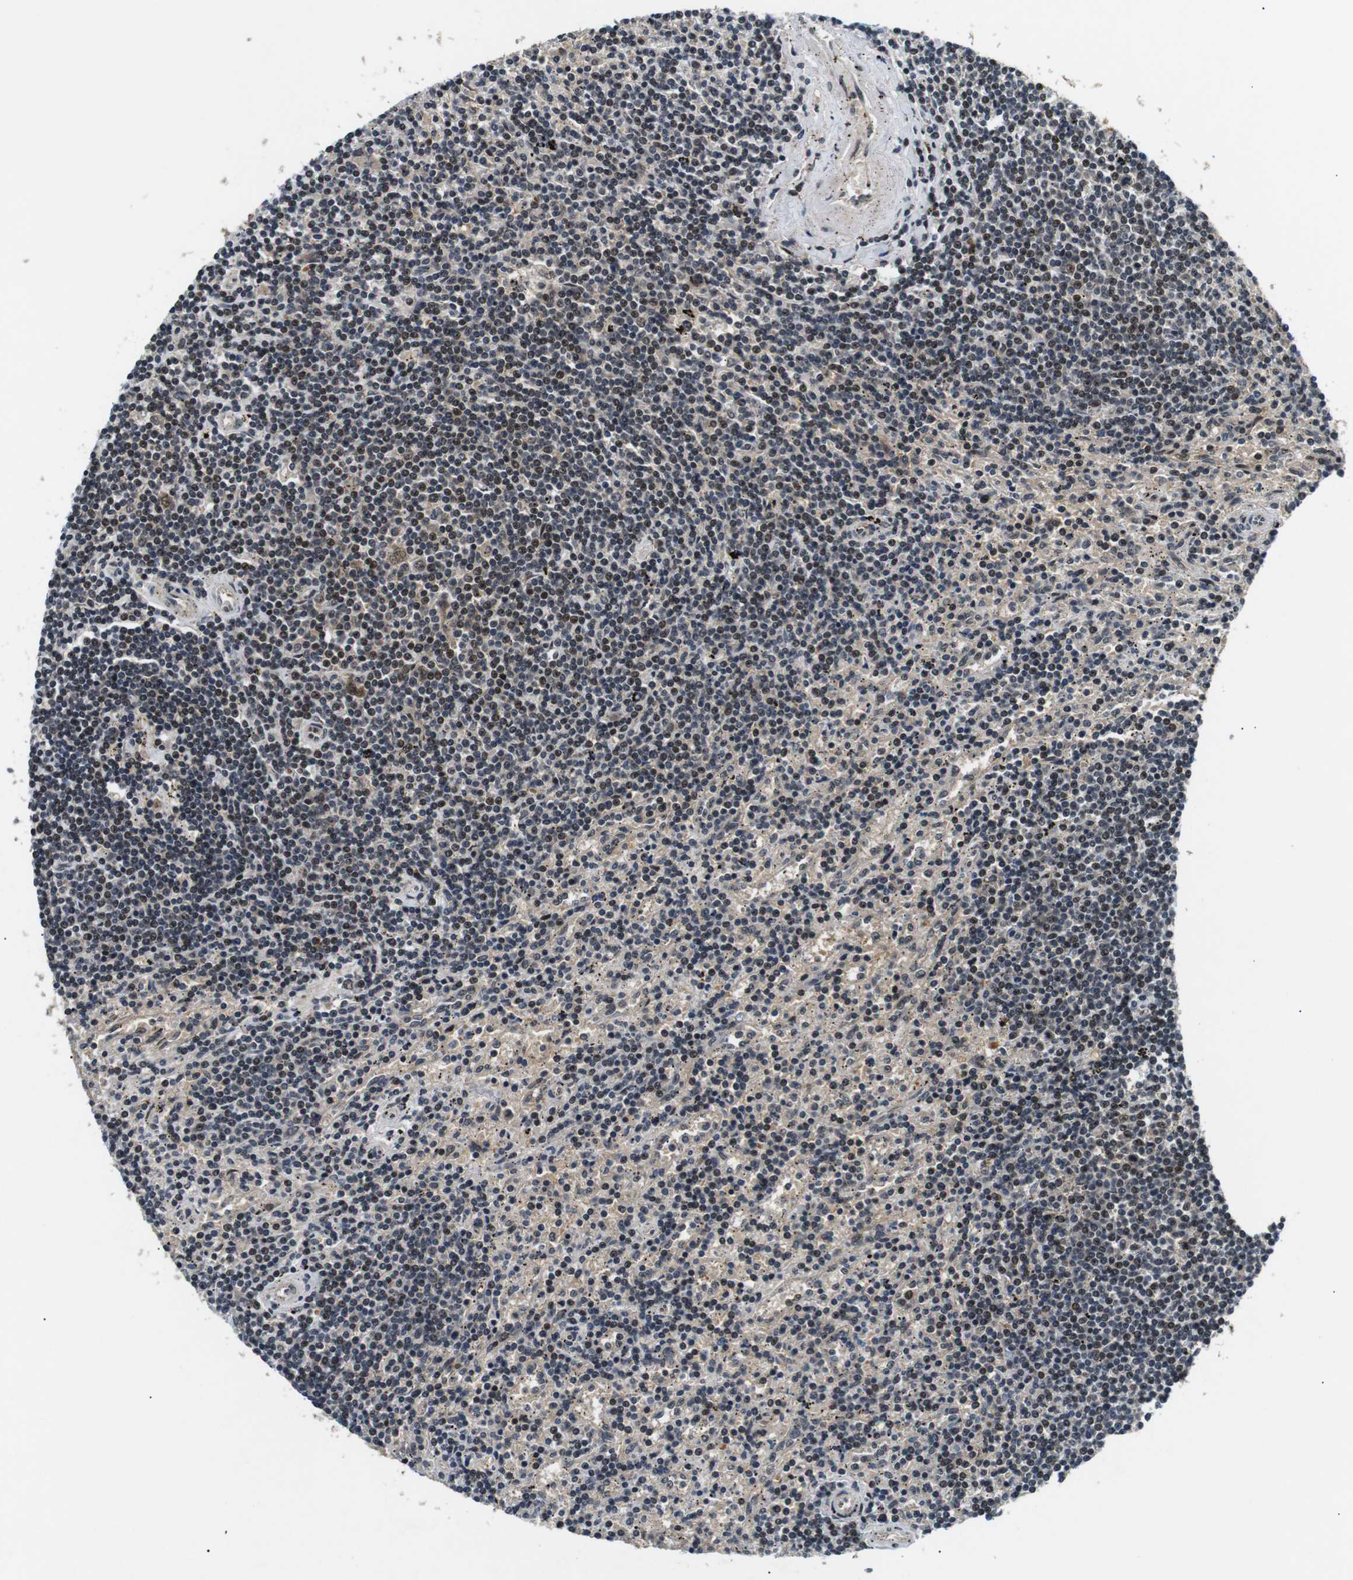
{"staining": {"intensity": "moderate", "quantity": "25%-75%", "location": "nuclear"}, "tissue": "lymphoma", "cell_type": "Tumor cells", "image_type": "cancer", "snomed": [{"axis": "morphology", "description": "Malignant lymphoma, non-Hodgkin's type, Low grade"}, {"axis": "topography", "description": "Spleen"}], "caption": "Human lymphoma stained with a protein marker demonstrates moderate staining in tumor cells.", "gene": "SKP1", "patient": {"sex": "male", "age": 76}}